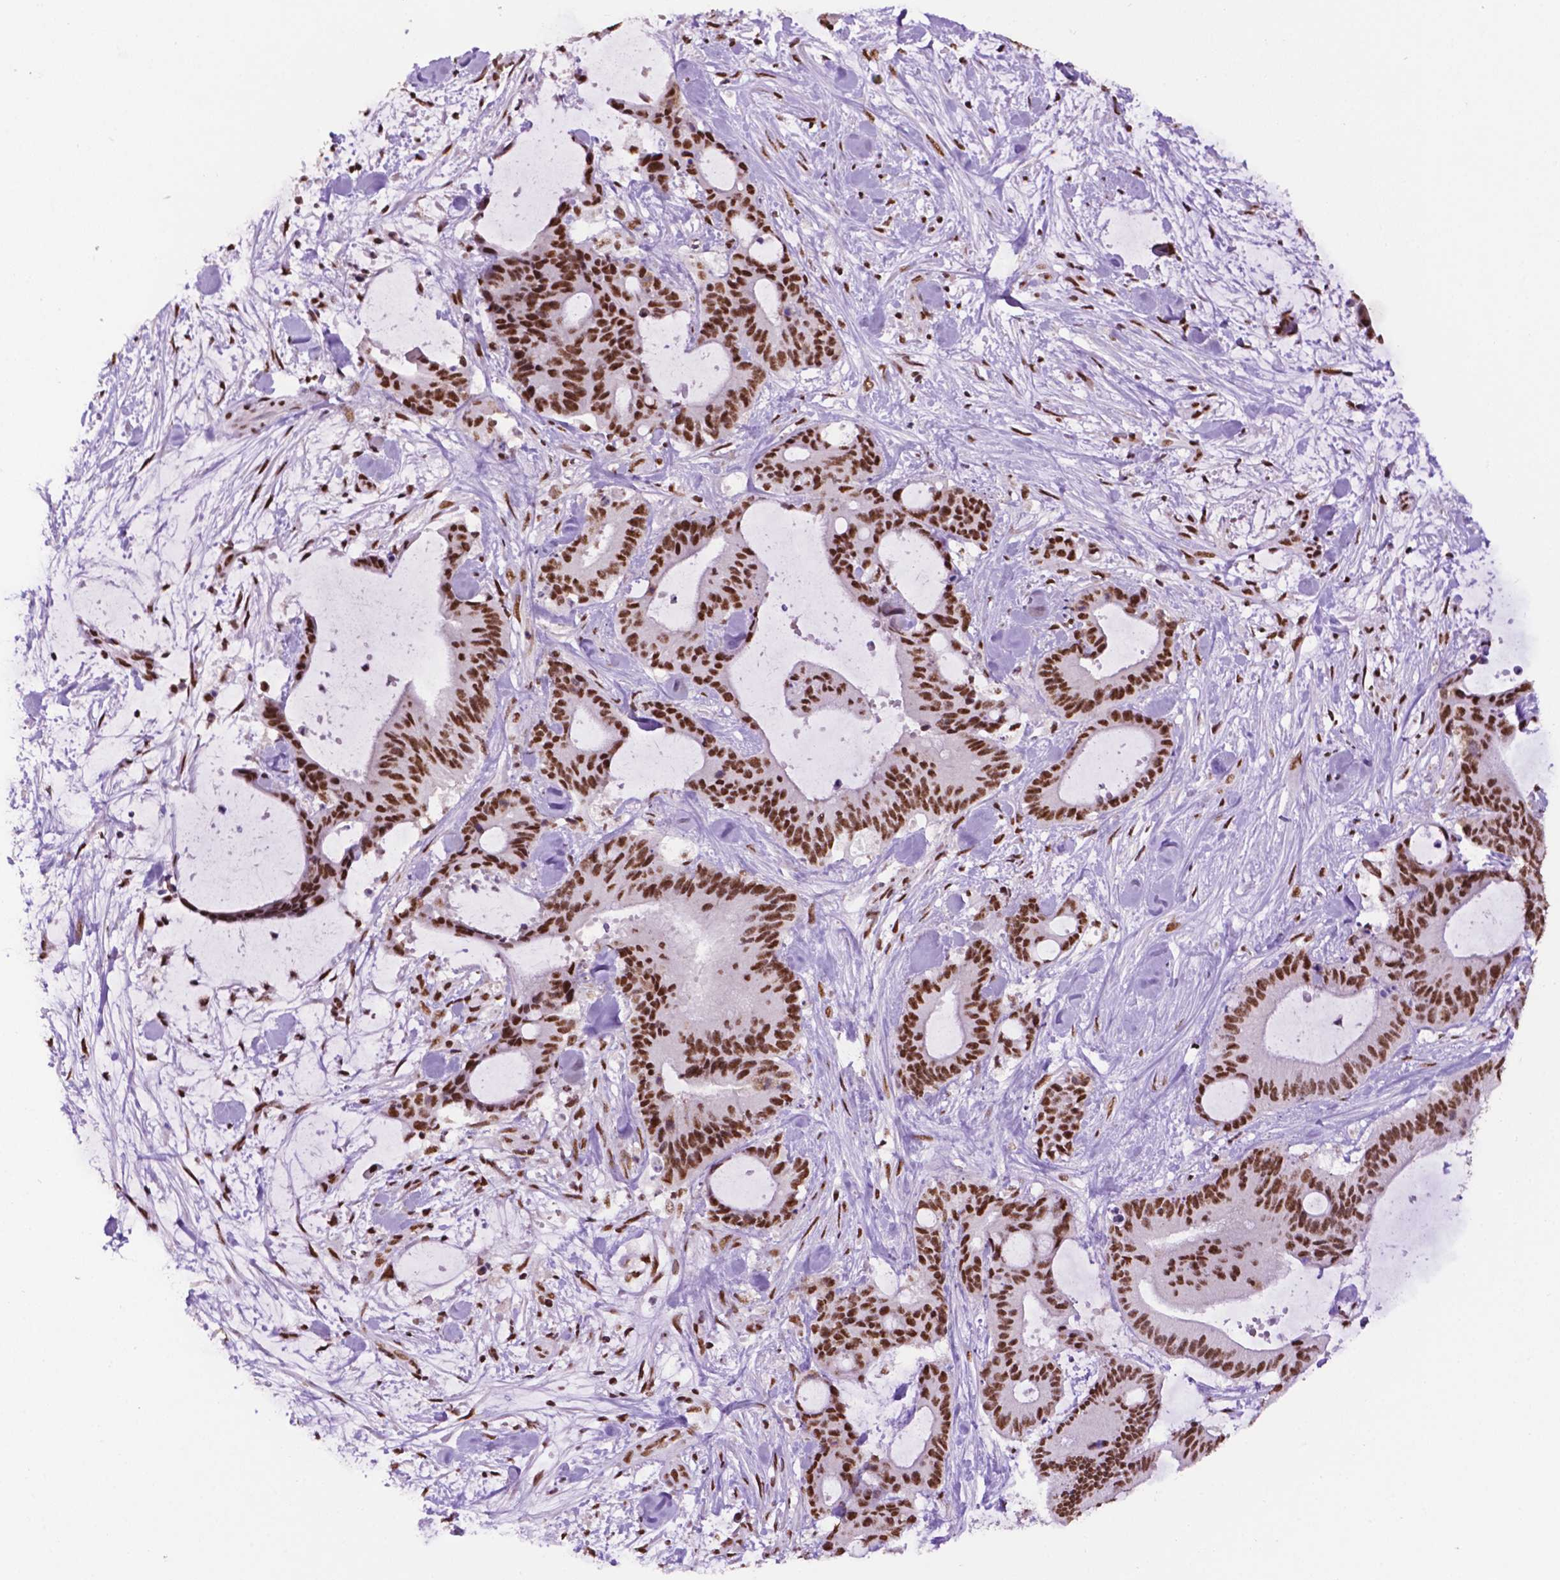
{"staining": {"intensity": "strong", "quantity": ">75%", "location": "nuclear"}, "tissue": "liver cancer", "cell_type": "Tumor cells", "image_type": "cancer", "snomed": [{"axis": "morphology", "description": "Cholangiocarcinoma"}, {"axis": "topography", "description": "Liver"}], "caption": "Immunohistochemistry (IHC) (DAB (3,3'-diaminobenzidine)) staining of cholangiocarcinoma (liver) shows strong nuclear protein staining in about >75% of tumor cells.", "gene": "CCAR2", "patient": {"sex": "female", "age": 73}}